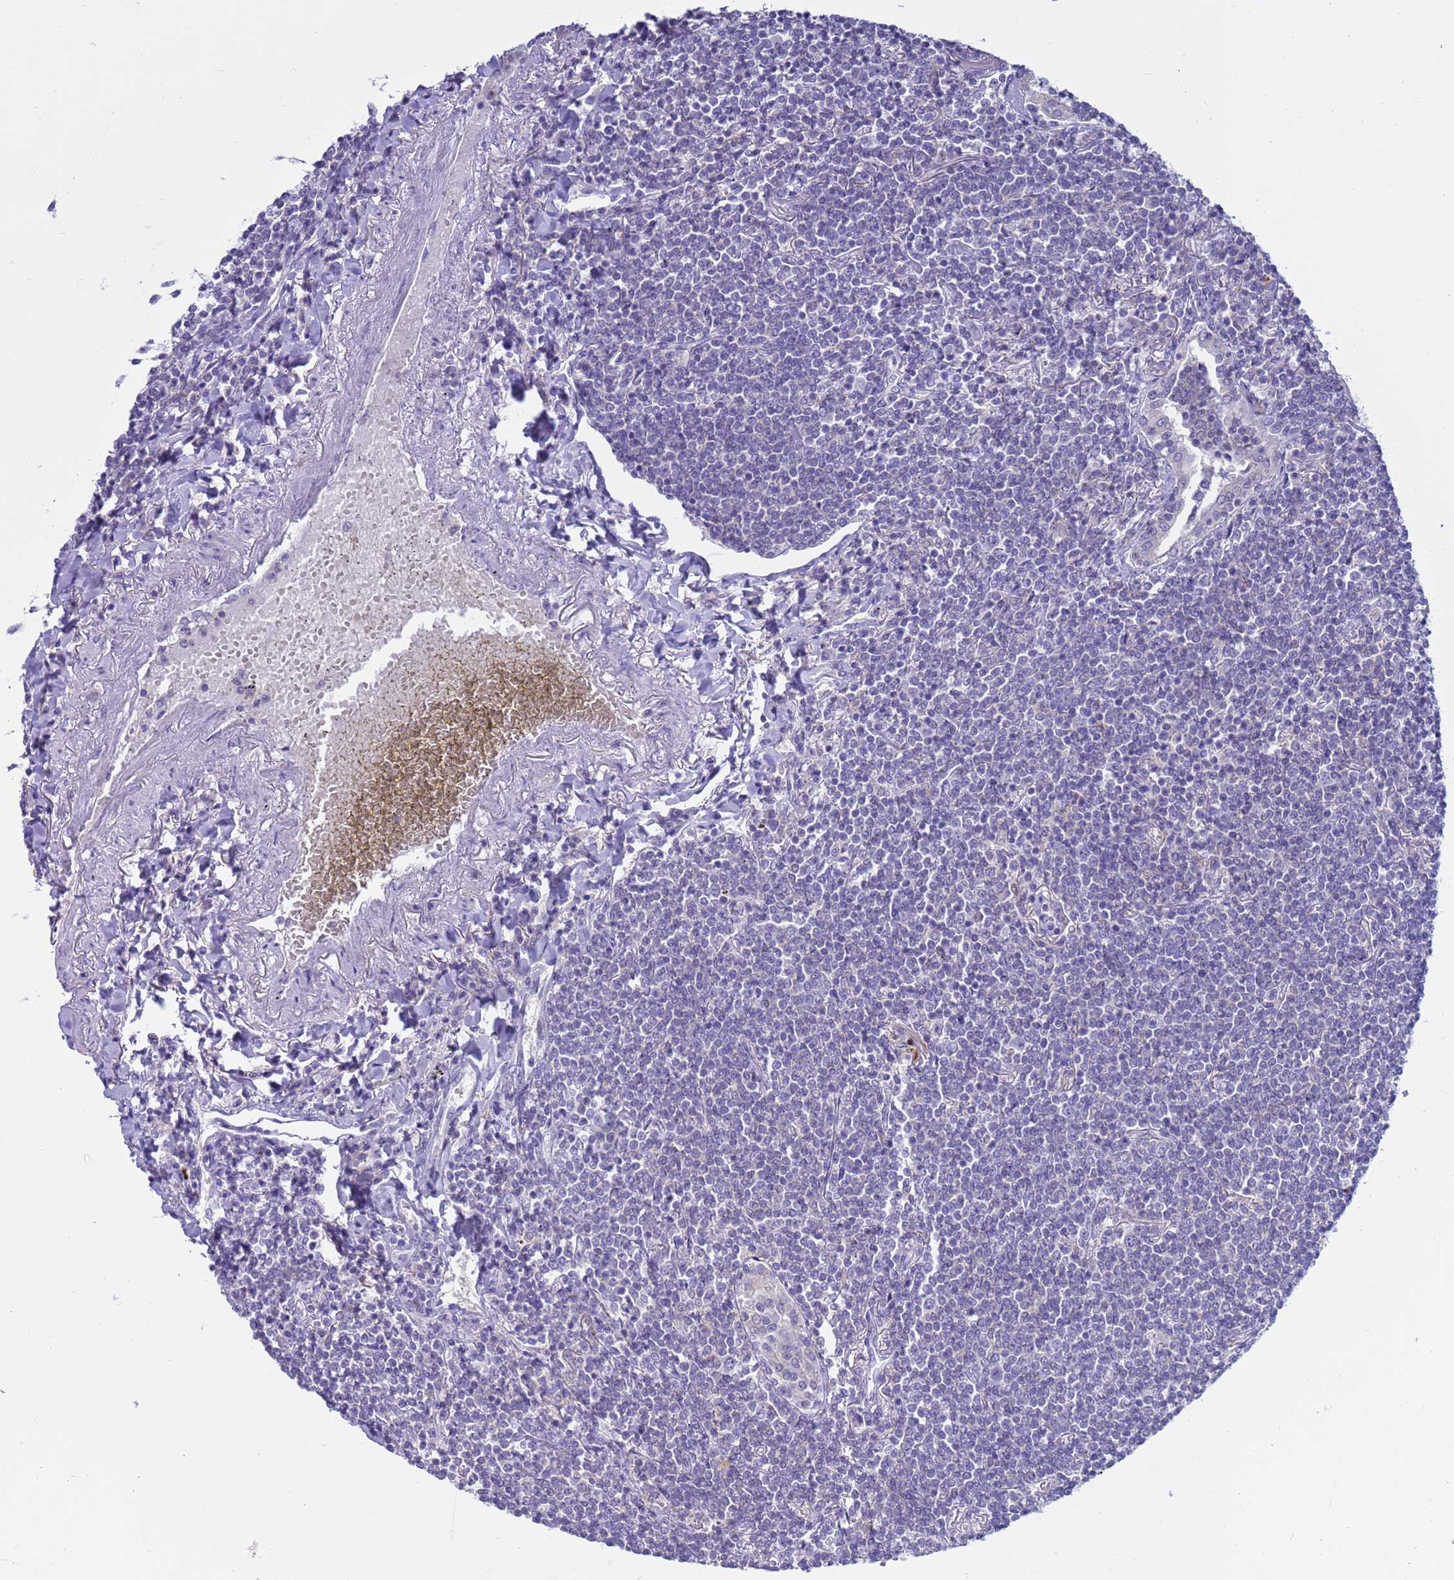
{"staining": {"intensity": "negative", "quantity": "none", "location": "none"}, "tissue": "lymphoma", "cell_type": "Tumor cells", "image_type": "cancer", "snomed": [{"axis": "morphology", "description": "Malignant lymphoma, non-Hodgkin's type, Low grade"}, {"axis": "topography", "description": "Lung"}], "caption": "Histopathology image shows no protein staining in tumor cells of lymphoma tissue.", "gene": "PDE10A", "patient": {"sex": "female", "age": 71}}